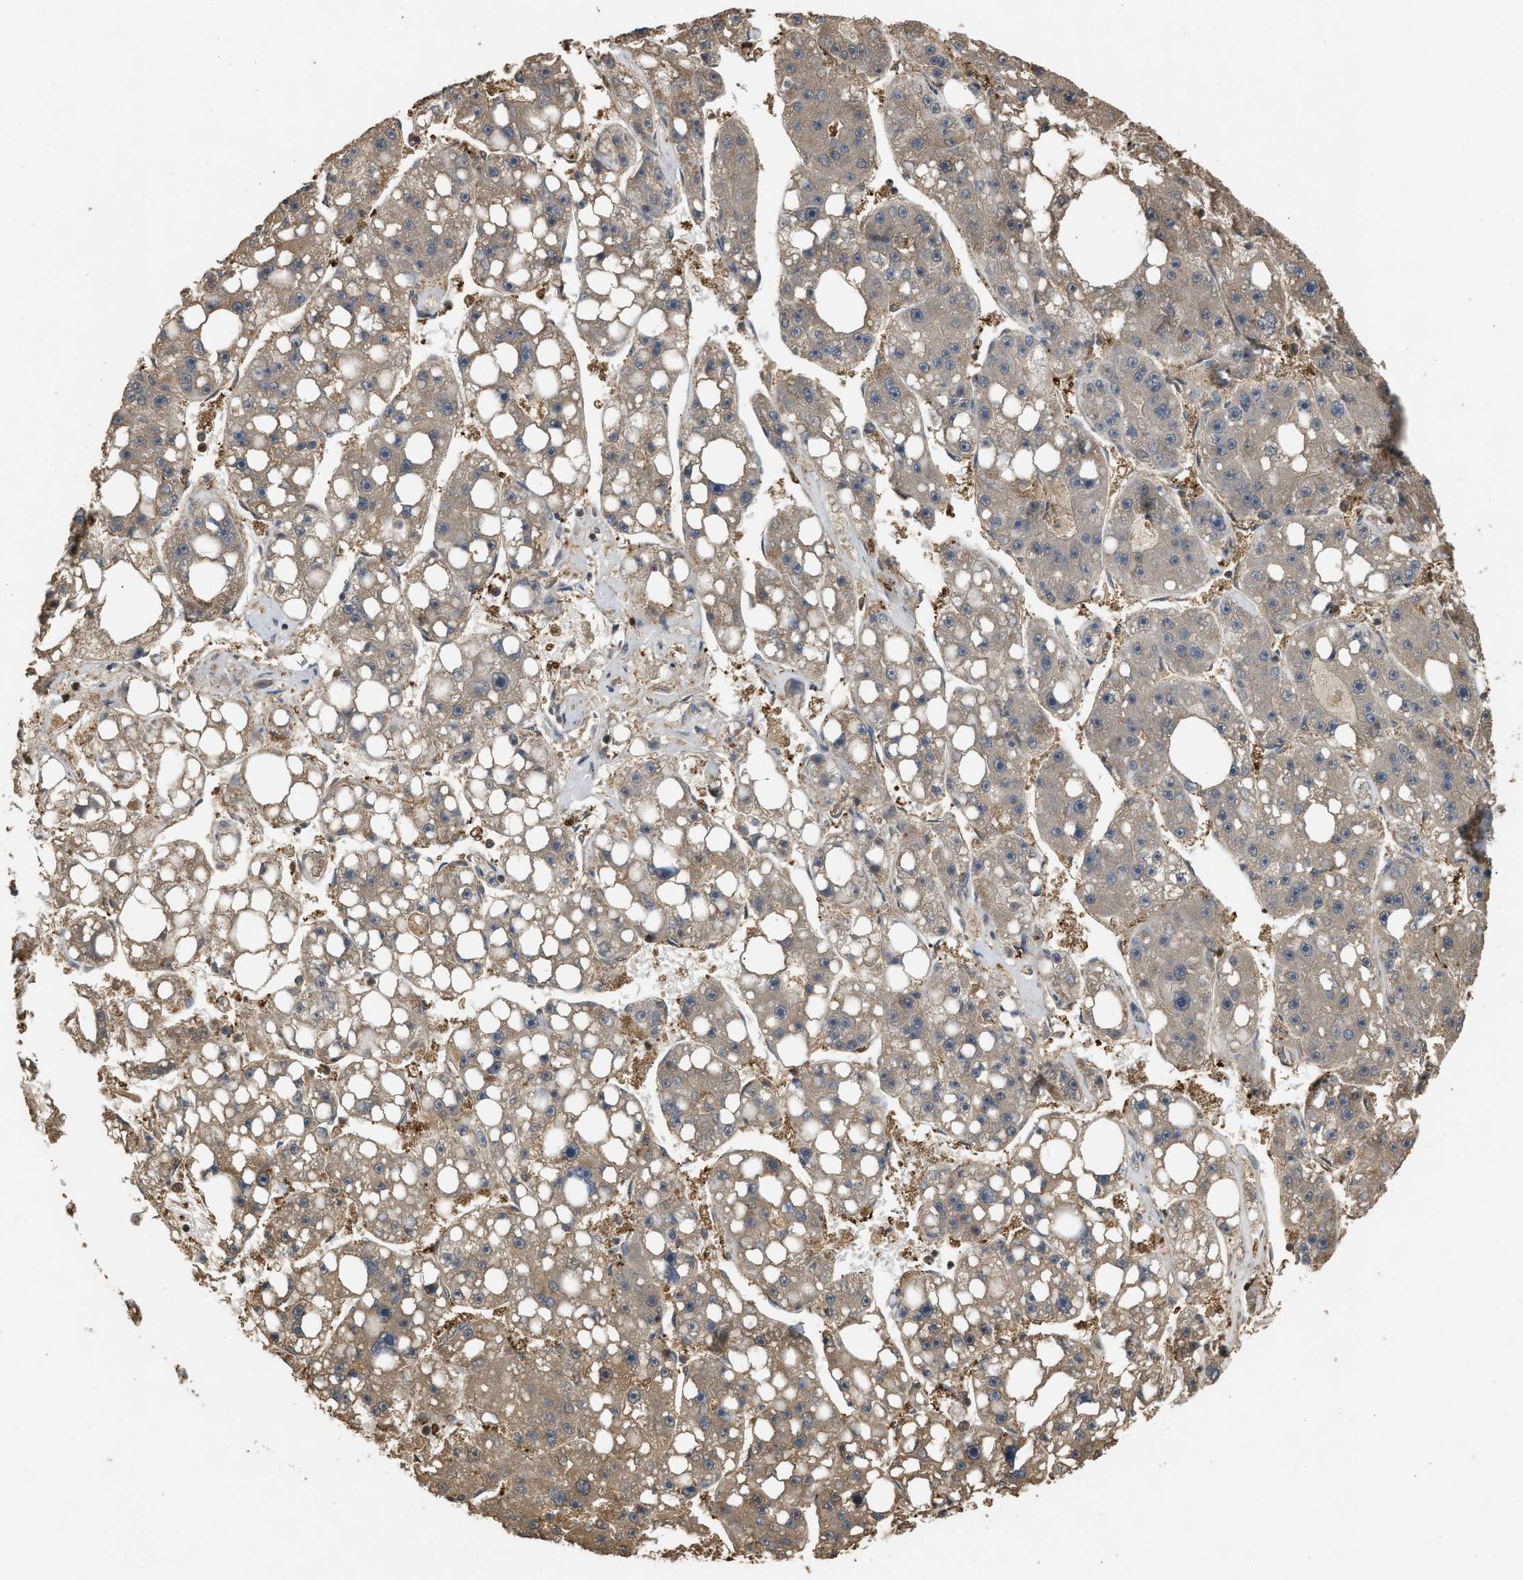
{"staining": {"intensity": "weak", "quantity": "<25%", "location": "cytoplasmic/membranous"}, "tissue": "liver cancer", "cell_type": "Tumor cells", "image_type": "cancer", "snomed": [{"axis": "morphology", "description": "Carcinoma, Hepatocellular, NOS"}, {"axis": "topography", "description": "Liver"}], "caption": "Immunohistochemistry (IHC) micrograph of neoplastic tissue: human liver hepatocellular carcinoma stained with DAB (3,3'-diaminobenzidine) shows no significant protein expression in tumor cells. (Stains: DAB (3,3'-diaminobenzidine) immunohistochemistry (IHC) with hematoxylin counter stain, Microscopy: brightfield microscopy at high magnification).", "gene": "ARHGDIA", "patient": {"sex": "female", "age": 61}}